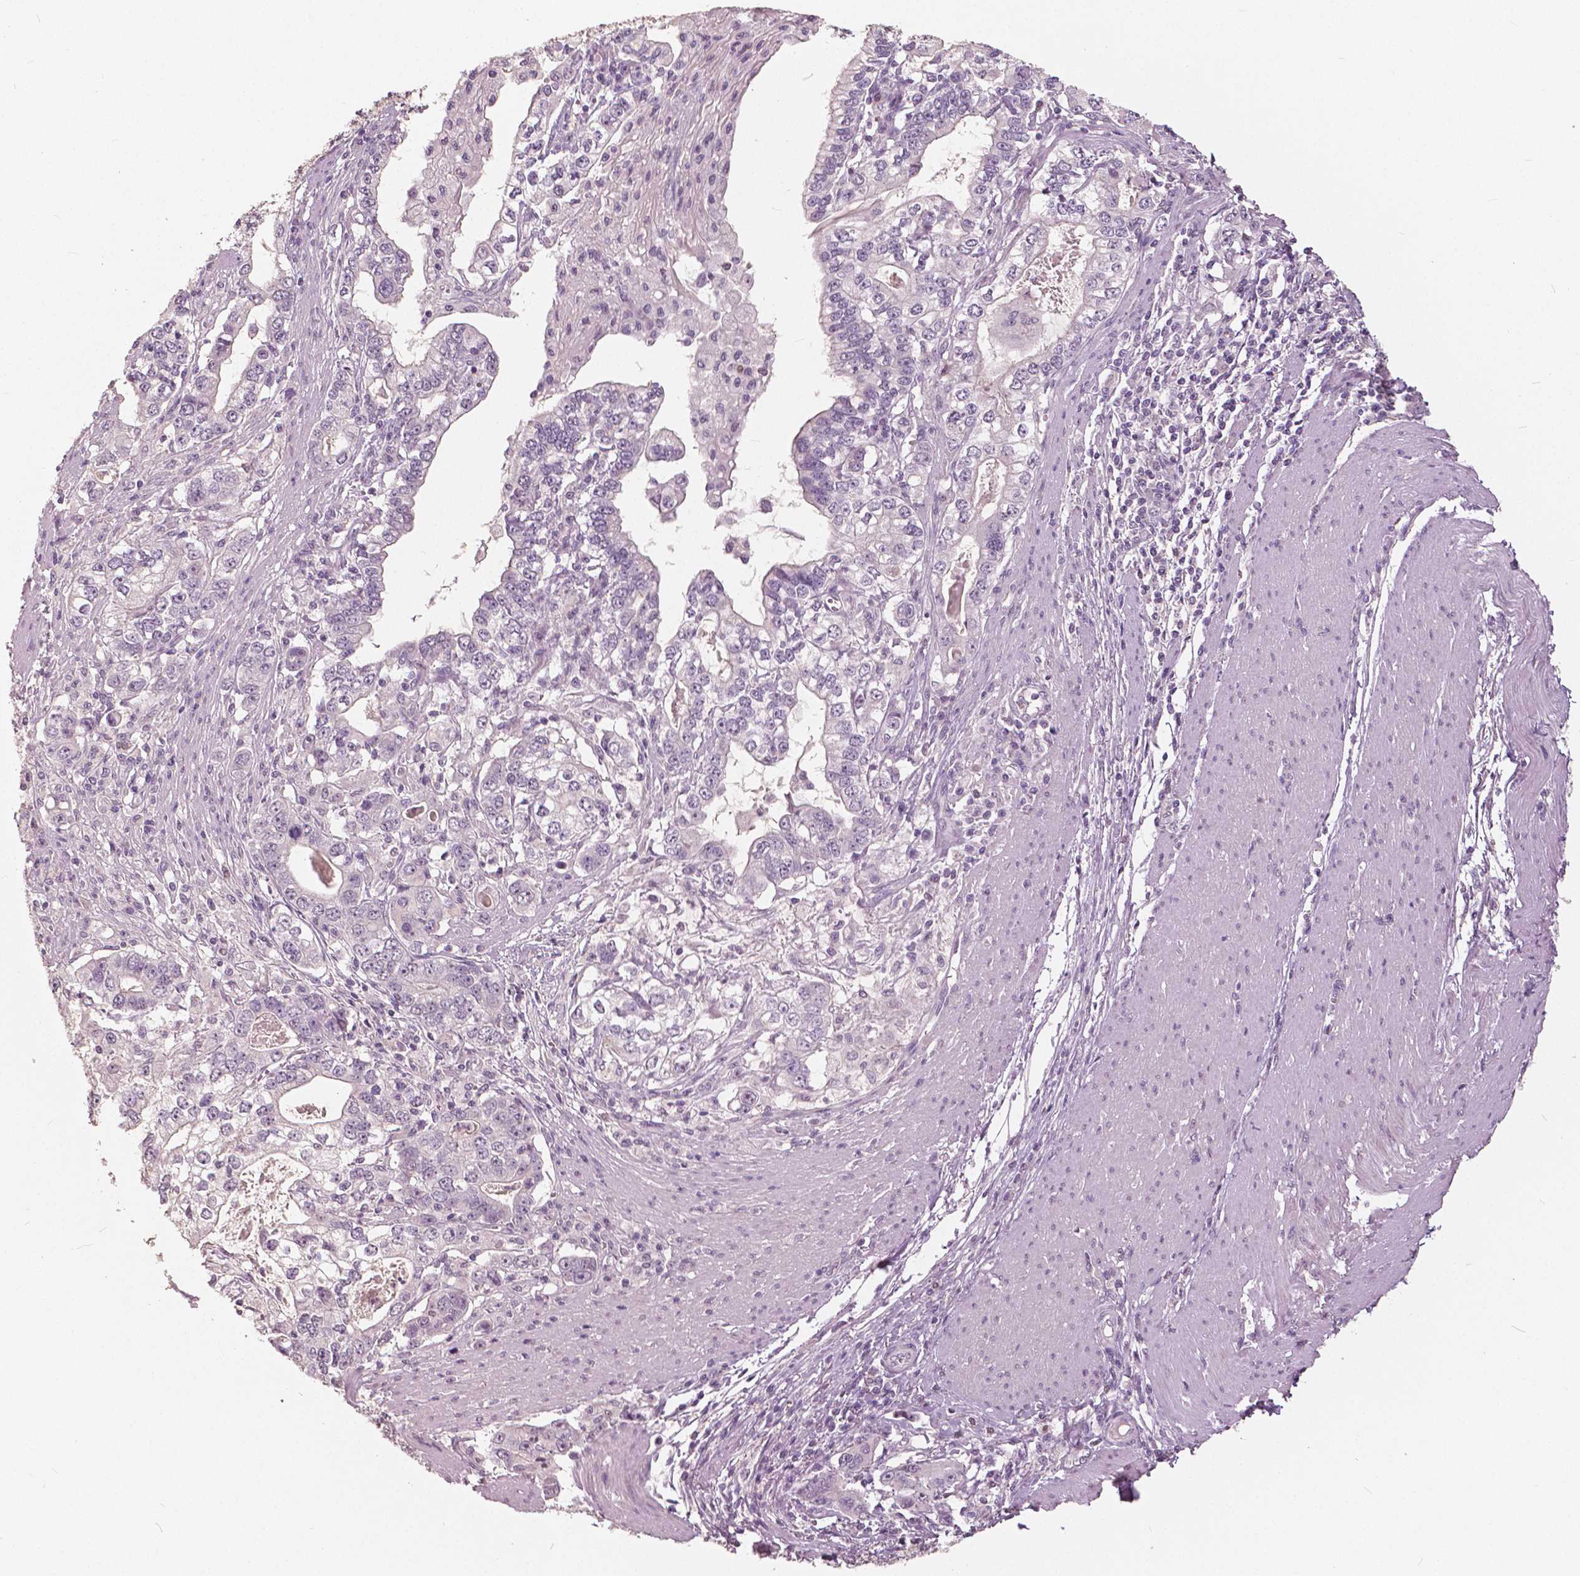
{"staining": {"intensity": "negative", "quantity": "none", "location": "none"}, "tissue": "stomach cancer", "cell_type": "Tumor cells", "image_type": "cancer", "snomed": [{"axis": "morphology", "description": "Adenocarcinoma, NOS"}, {"axis": "topography", "description": "Stomach, lower"}], "caption": "The histopathology image shows no staining of tumor cells in stomach cancer (adenocarcinoma).", "gene": "NANOG", "patient": {"sex": "female", "age": 72}}